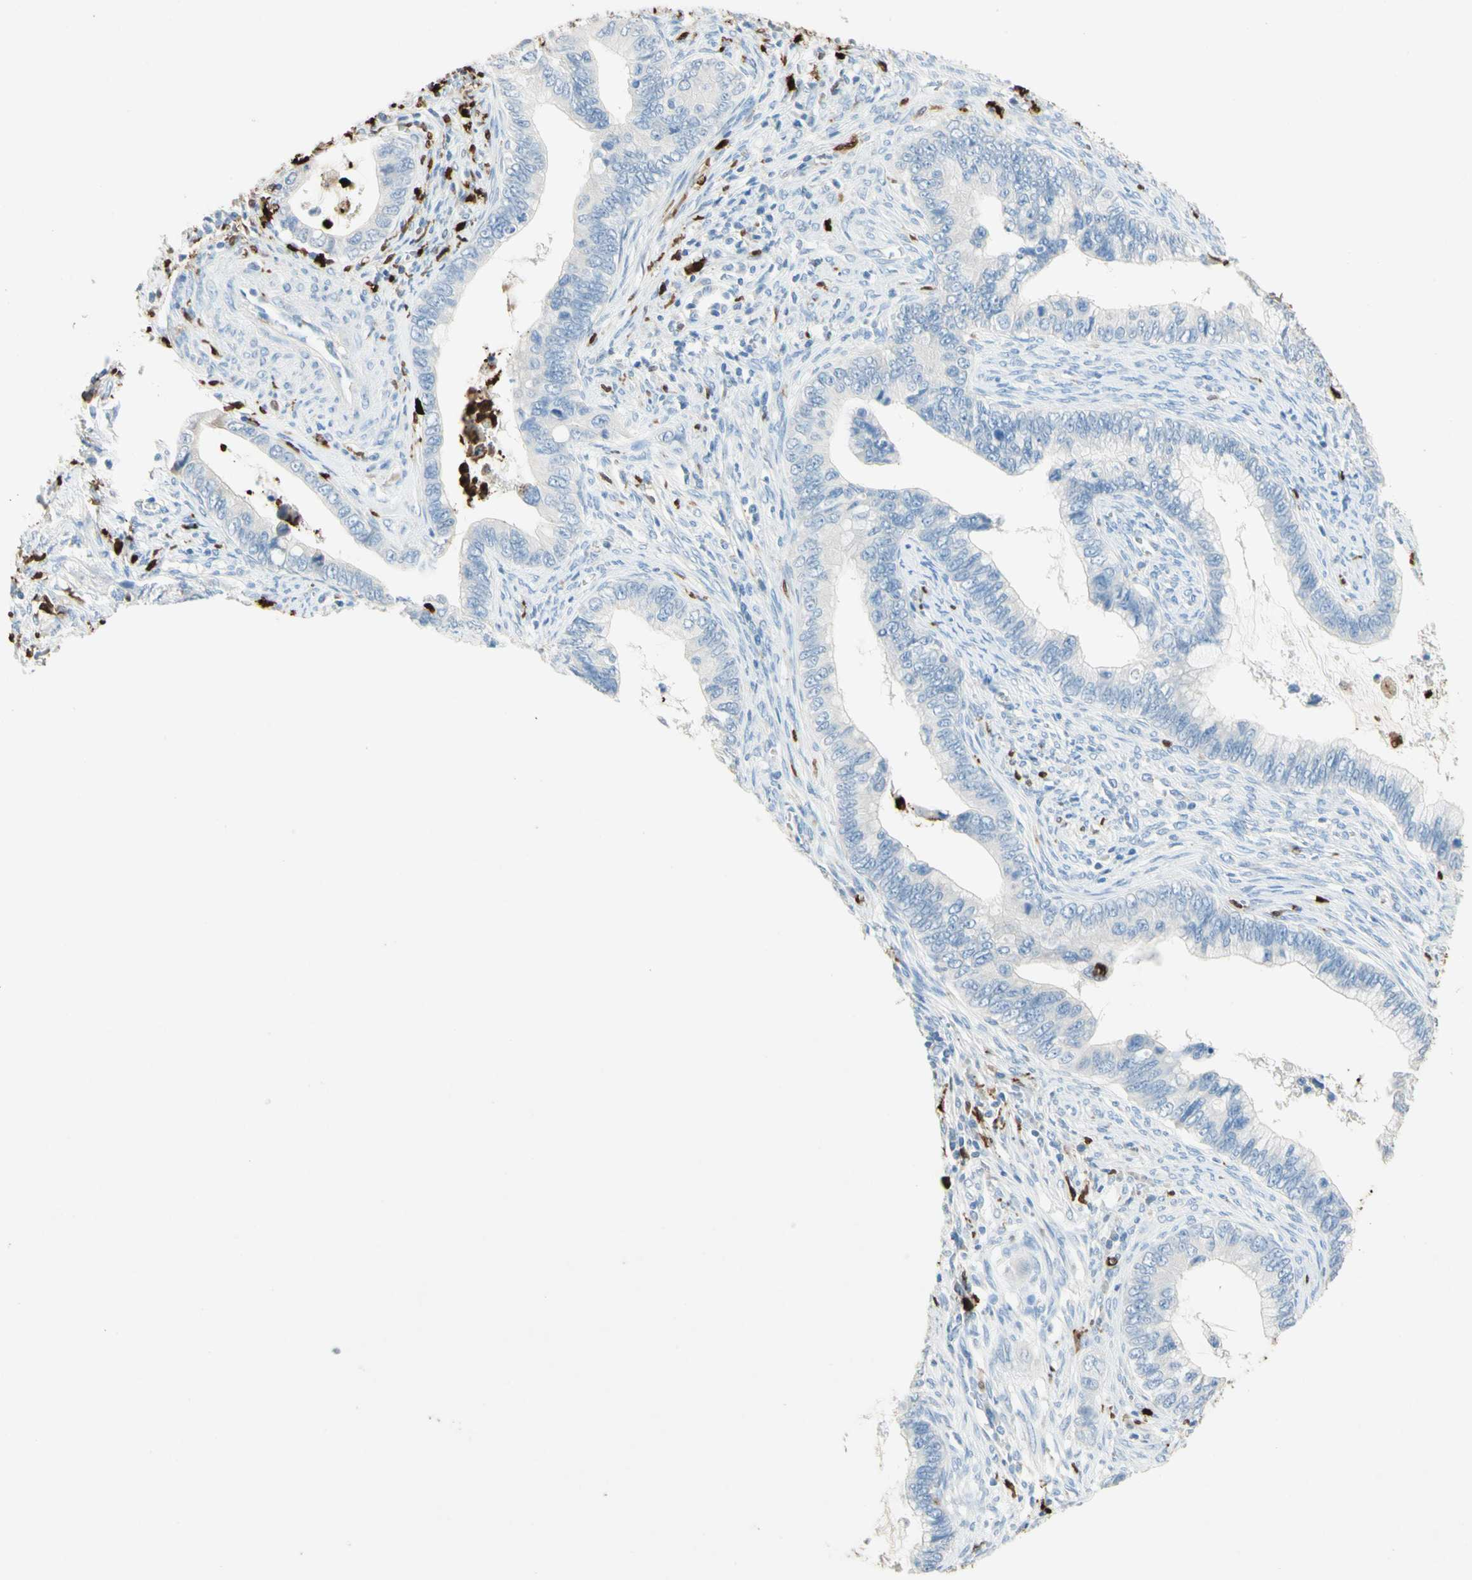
{"staining": {"intensity": "negative", "quantity": "none", "location": "none"}, "tissue": "cervical cancer", "cell_type": "Tumor cells", "image_type": "cancer", "snomed": [{"axis": "morphology", "description": "Adenocarcinoma, NOS"}, {"axis": "topography", "description": "Cervix"}], "caption": "Immunohistochemistry of cervical cancer shows no positivity in tumor cells.", "gene": "NFKBIZ", "patient": {"sex": "female", "age": 44}}